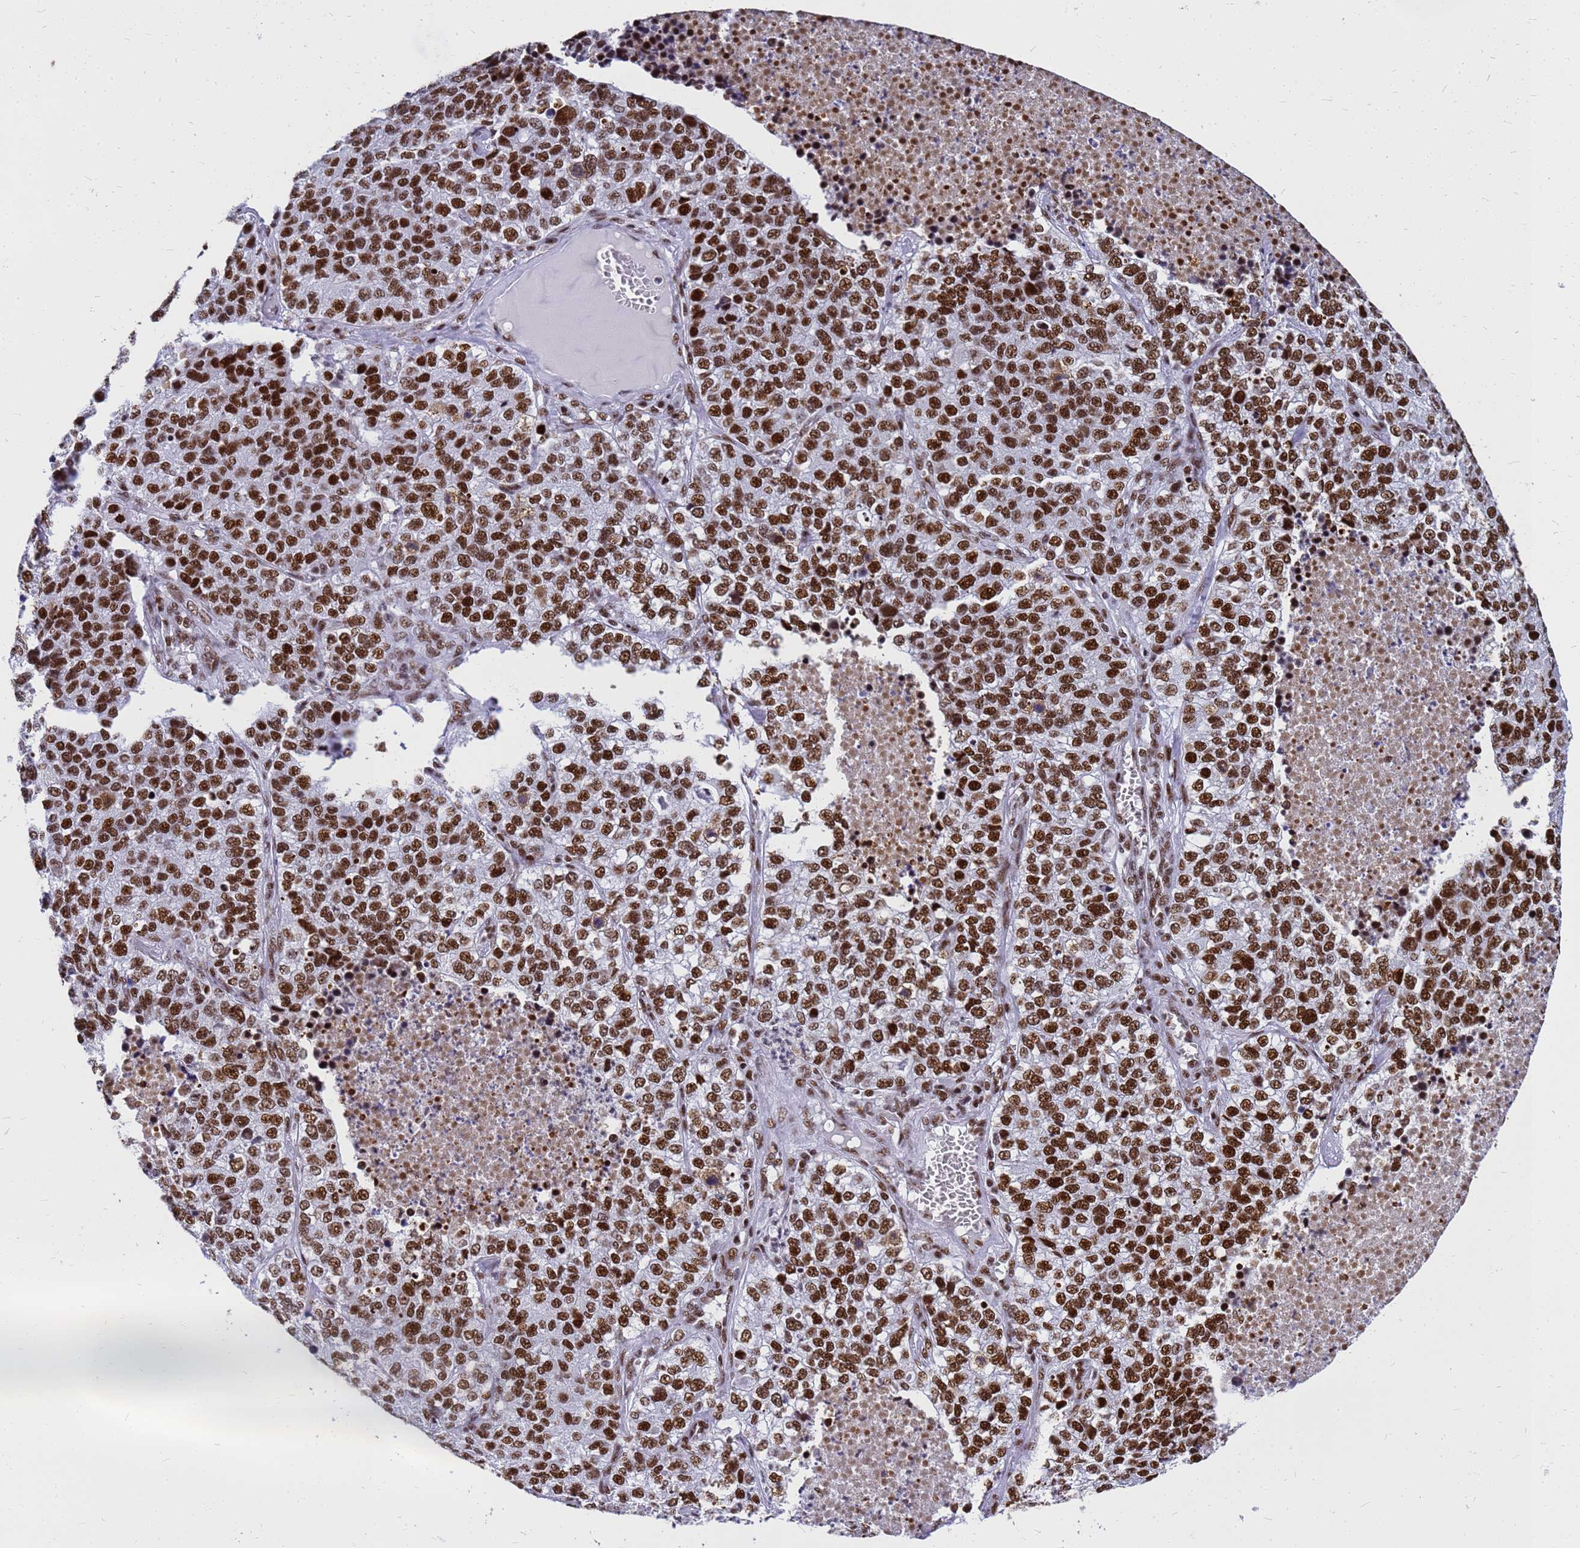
{"staining": {"intensity": "strong", "quantity": ">75%", "location": "nuclear"}, "tissue": "lung cancer", "cell_type": "Tumor cells", "image_type": "cancer", "snomed": [{"axis": "morphology", "description": "Adenocarcinoma, NOS"}, {"axis": "topography", "description": "Lung"}], "caption": "IHC (DAB (3,3'-diaminobenzidine)) staining of adenocarcinoma (lung) reveals strong nuclear protein staining in about >75% of tumor cells.", "gene": "SART3", "patient": {"sex": "male", "age": 49}}